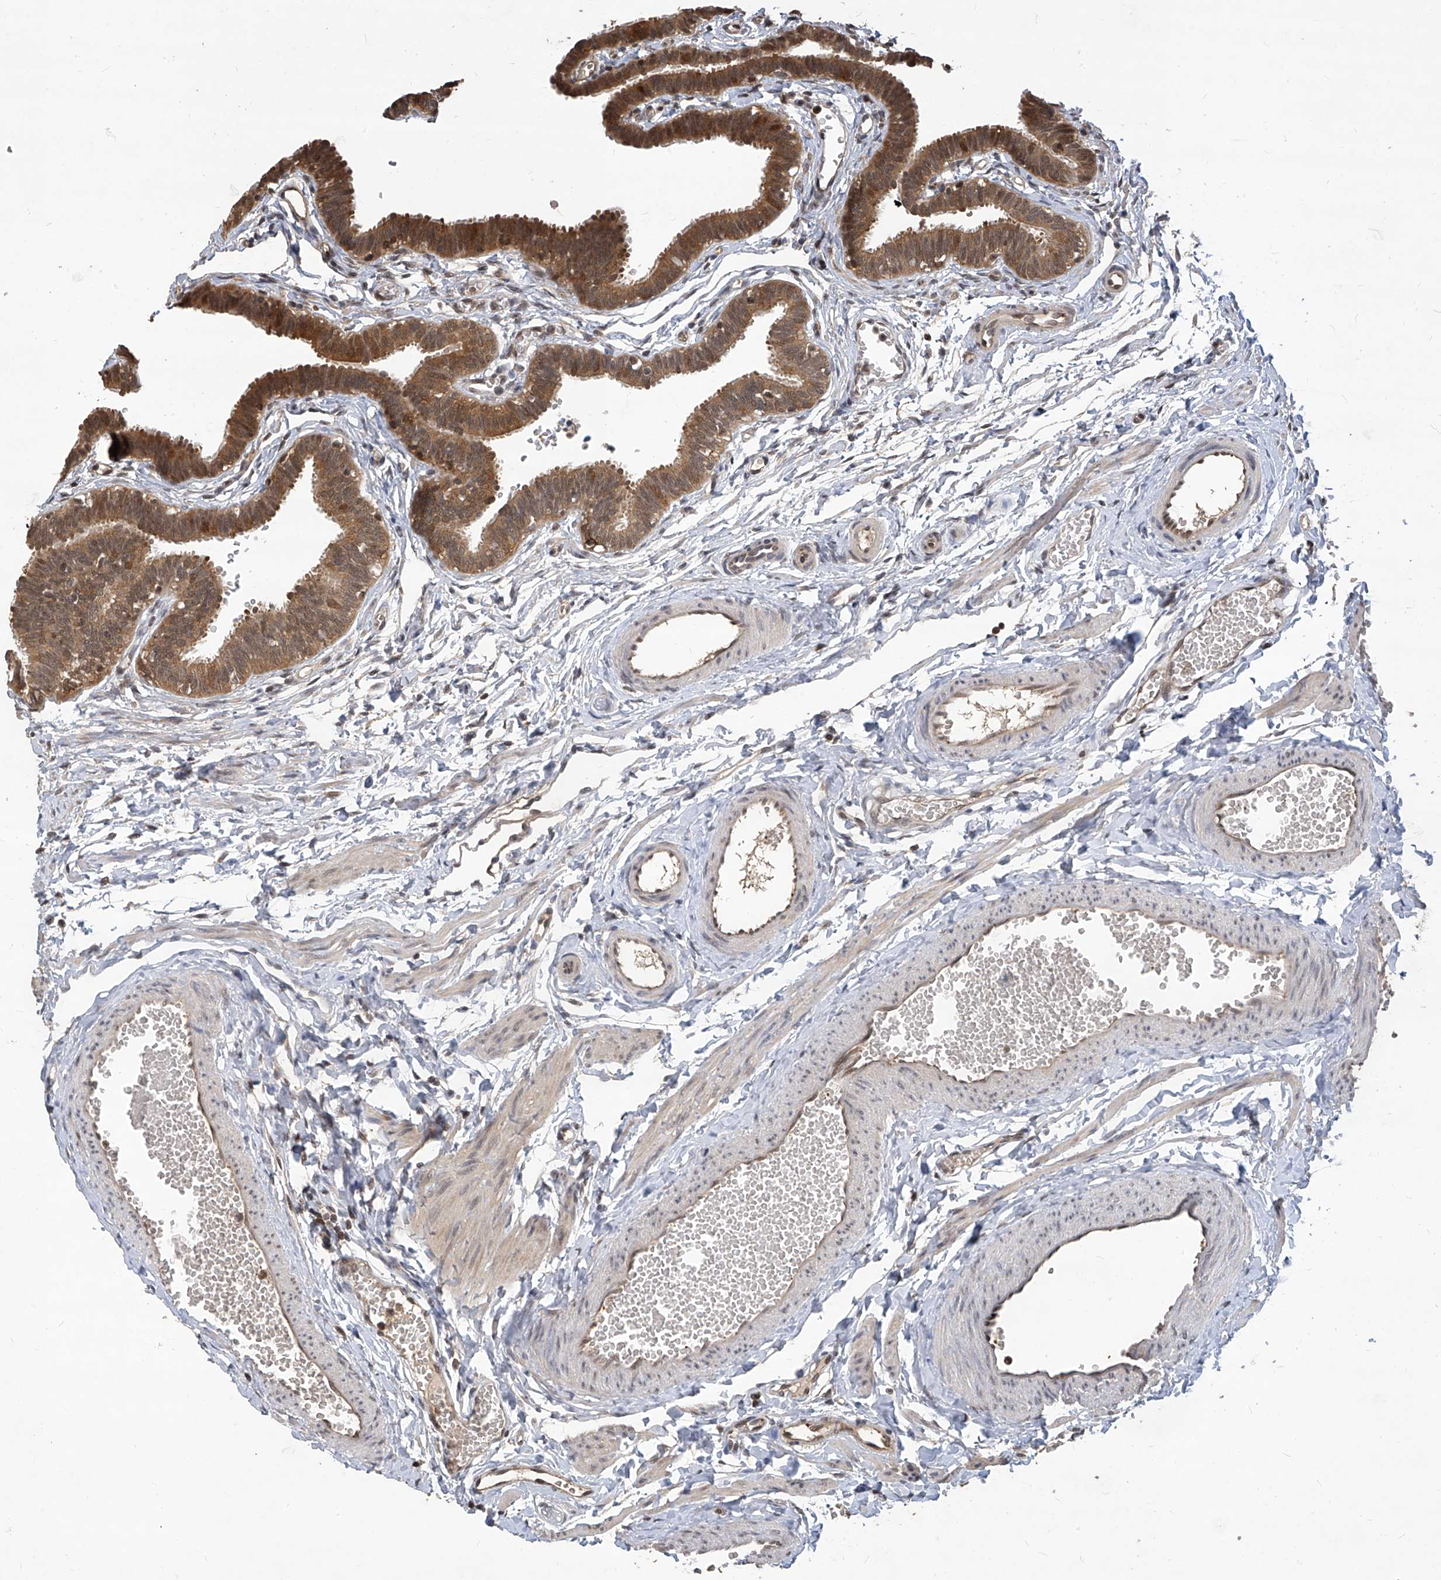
{"staining": {"intensity": "moderate", "quantity": ">75%", "location": "cytoplasmic/membranous,nuclear"}, "tissue": "fallopian tube", "cell_type": "Glandular cells", "image_type": "normal", "snomed": [{"axis": "morphology", "description": "Normal tissue, NOS"}, {"axis": "topography", "description": "Fallopian tube"}, {"axis": "topography", "description": "Ovary"}], "caption": "Human fallopian tube stained with a brown dye shows moderate cytoplasmic/membranous,nuclear positive positivity in about >75% of glandular cells.", "gene": "PSMB1", "patient": {"sex": "female", "age": 23}}